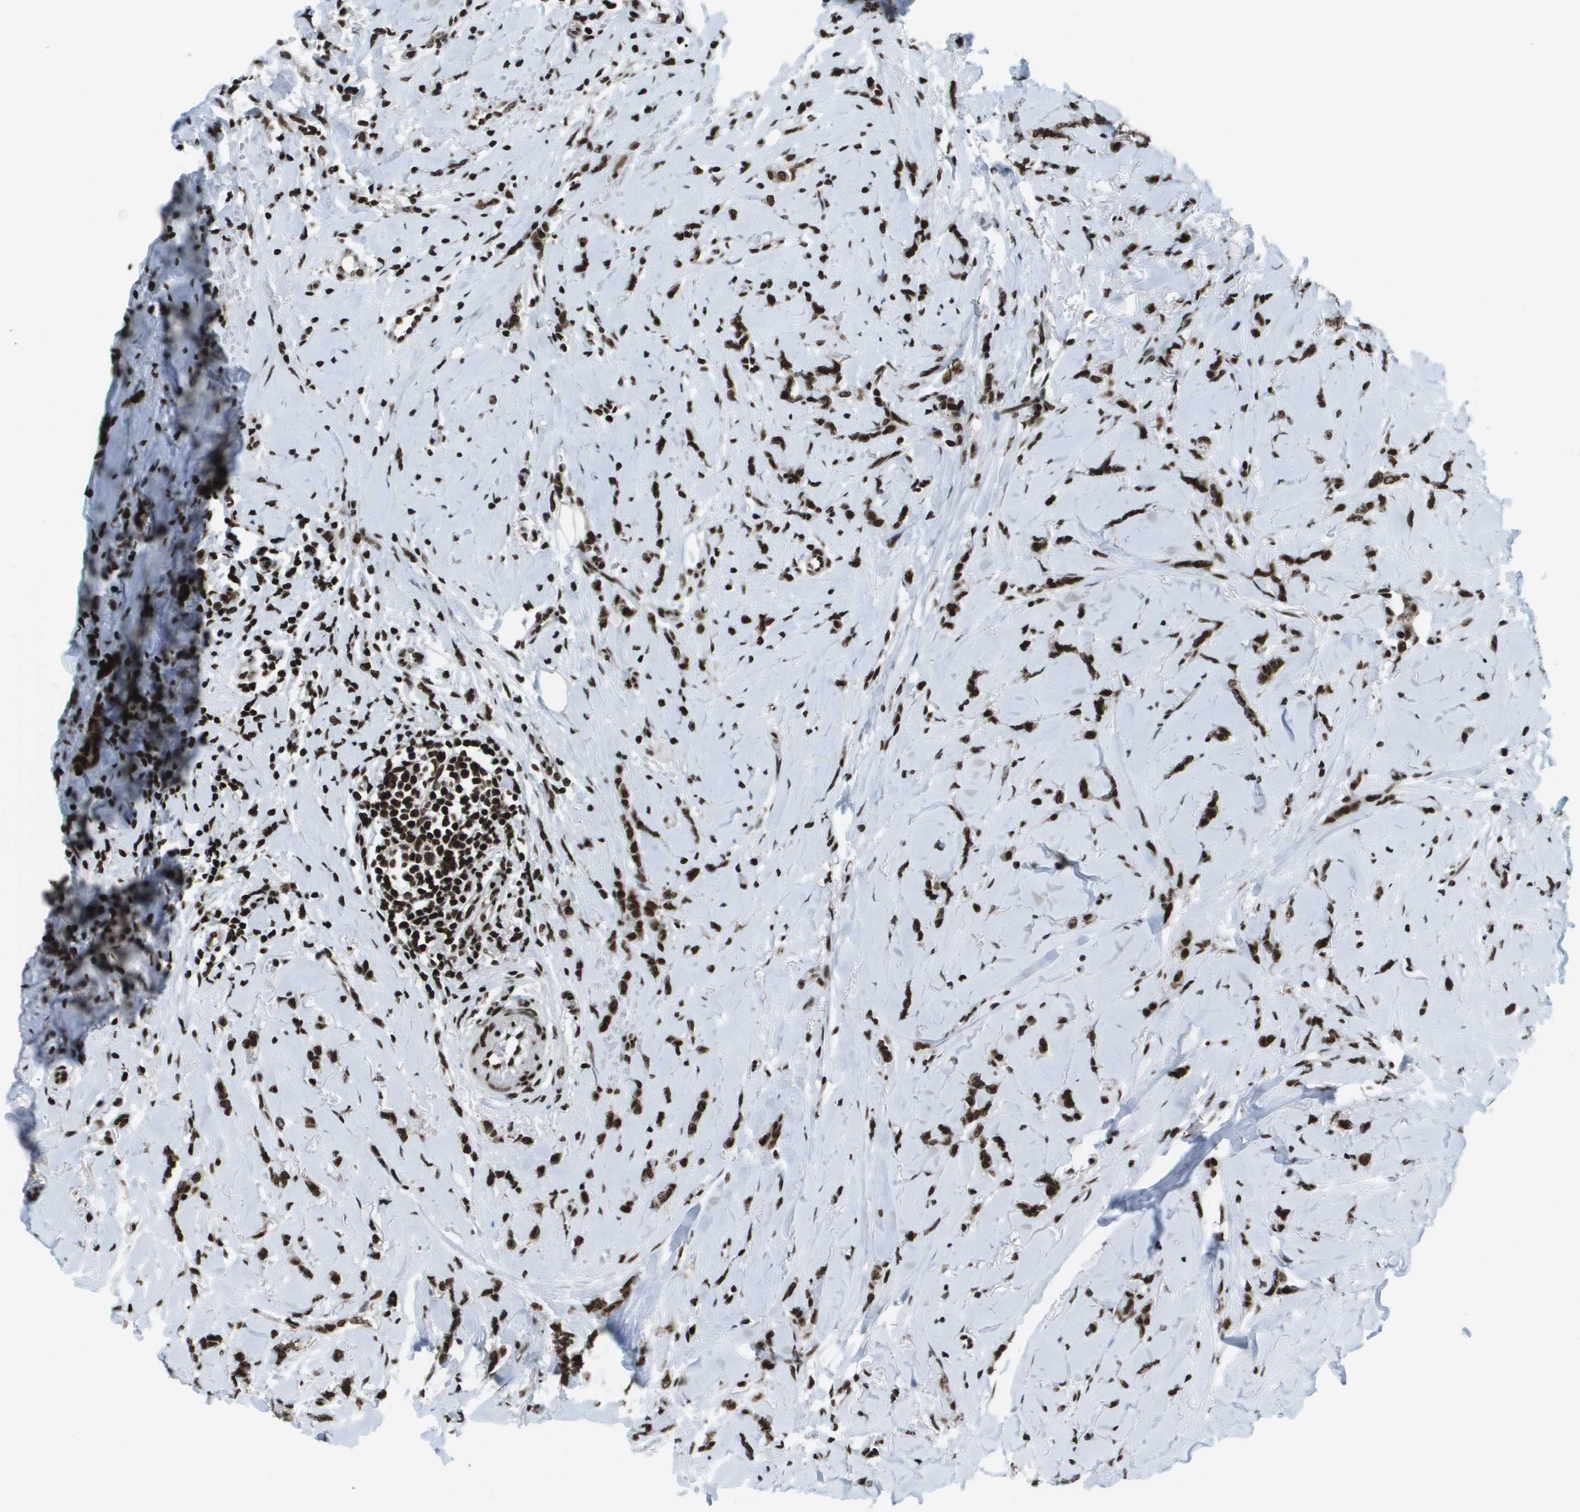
{"staining": {"intensity": "strong", "quantity": ">75%", "location": "nuclear"}, "tissue": "breast cancer", "cell_type": "Tumor cells", "image_type": "cancer", "snomed": [{"axis": "morphology", "description": "Lobular carcinoma"}, {"axis": "topography", "description": "Skin"}, {"axis": "topography", "description": "Breast"}], "caption": "Immunohistochemistry (IHC) (DAB) staining of breast cancer (lobular carcinoma) shows strong nuclear protein expression in approximately >75% of tumor cells.", "gene": "GLYR1", "patient": {"sex": "female", "age": 46}}